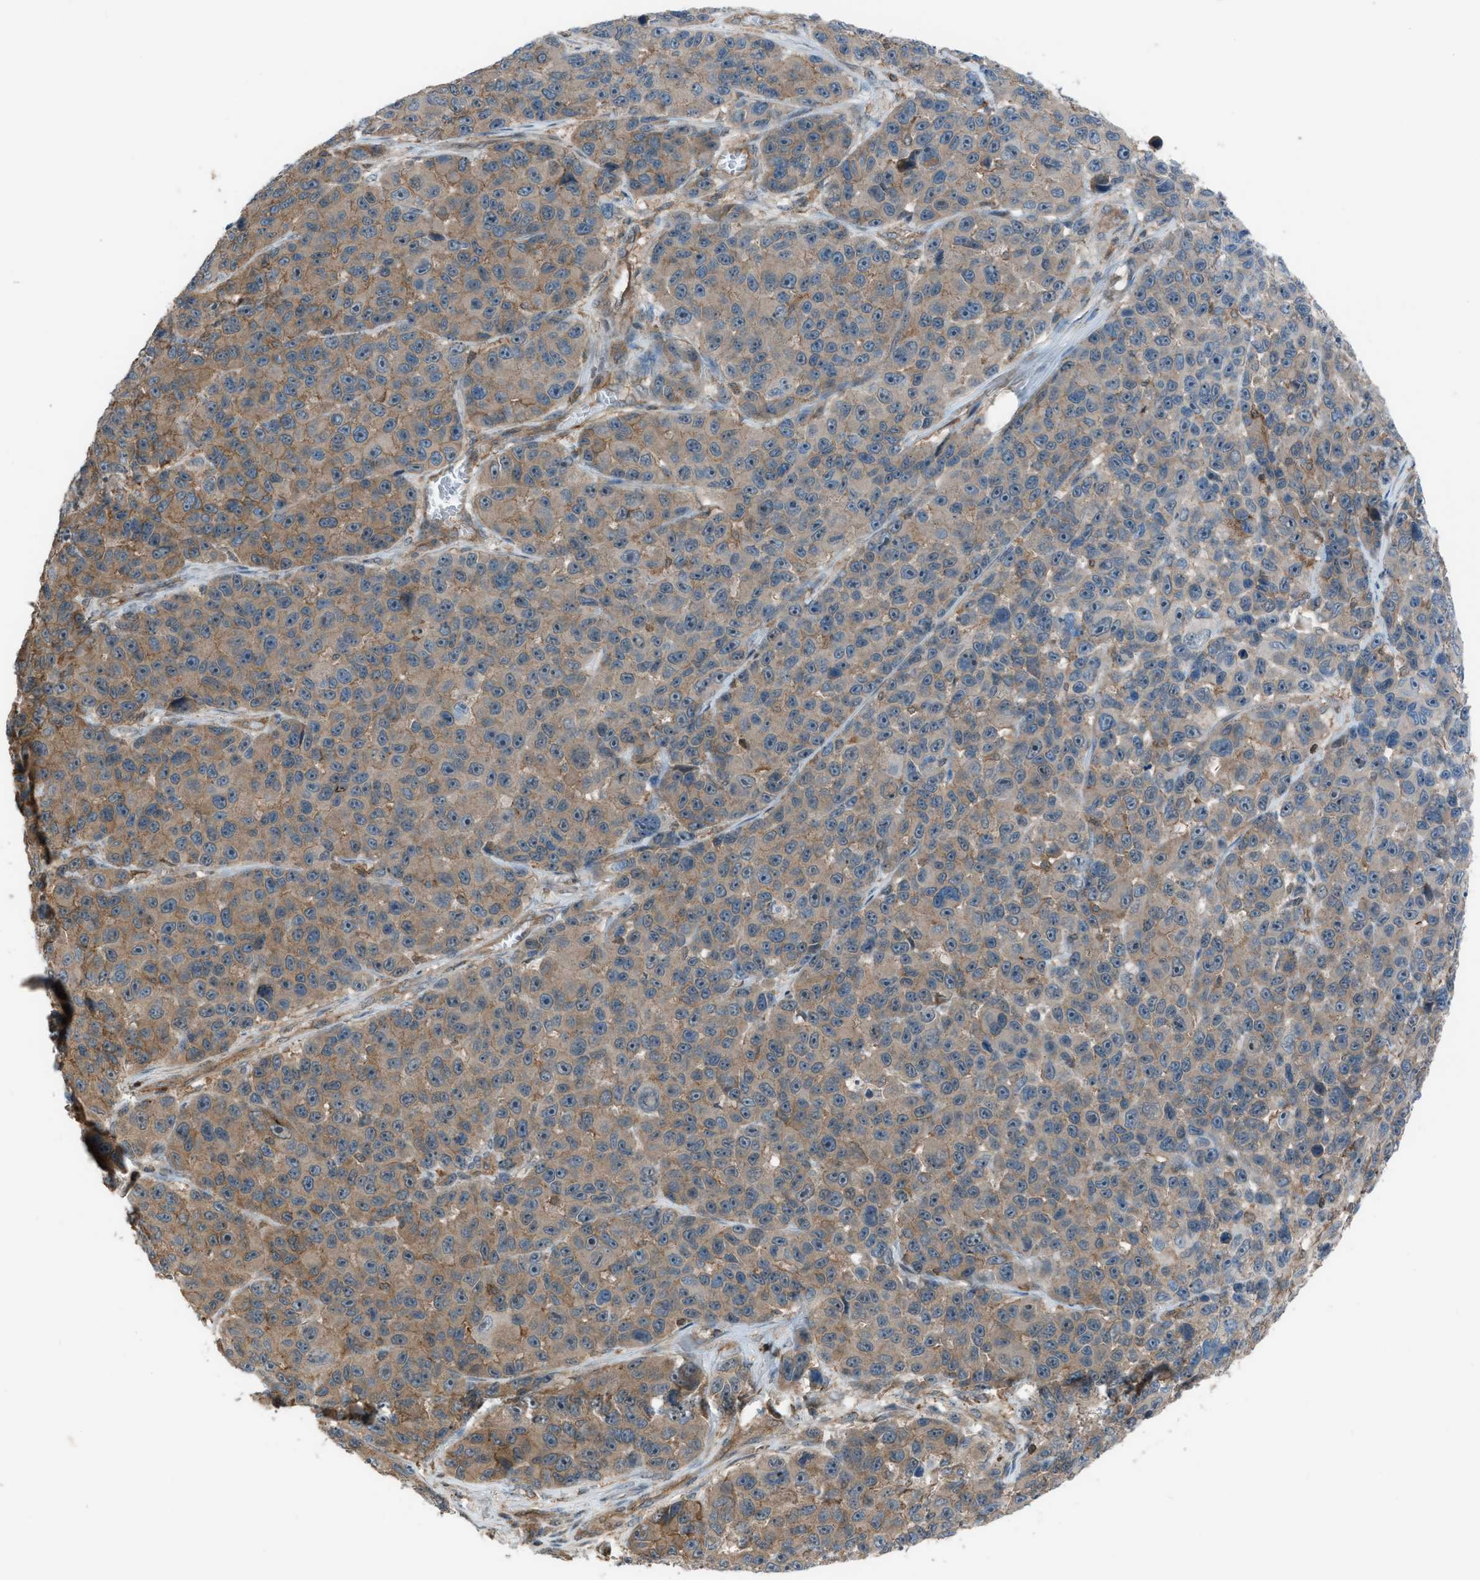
{"staining": {"intensity": "moderate", "quantity": ">75%", "location": "cytoplasmic/membranous"}, "tissue": "melanoma", "cell_type": "Tumor cells", "image_type": "cancer", "snomed": [{"axis": "morphology", "description": "Malignant melanoma, NOS"}, {"axis": "topography", "description": "Skin"}], "caption": "Protein staining reveals moderate cytoplasmic/membranous positivity in about >75% of tumor cells in melanoma. Using DAB (brown) and hematoxylin (blue) stains, captured at high magnification using brightfield microscopy.", "gene": "DYRK1A", "patient": {"sex": "male", "age": 53}}